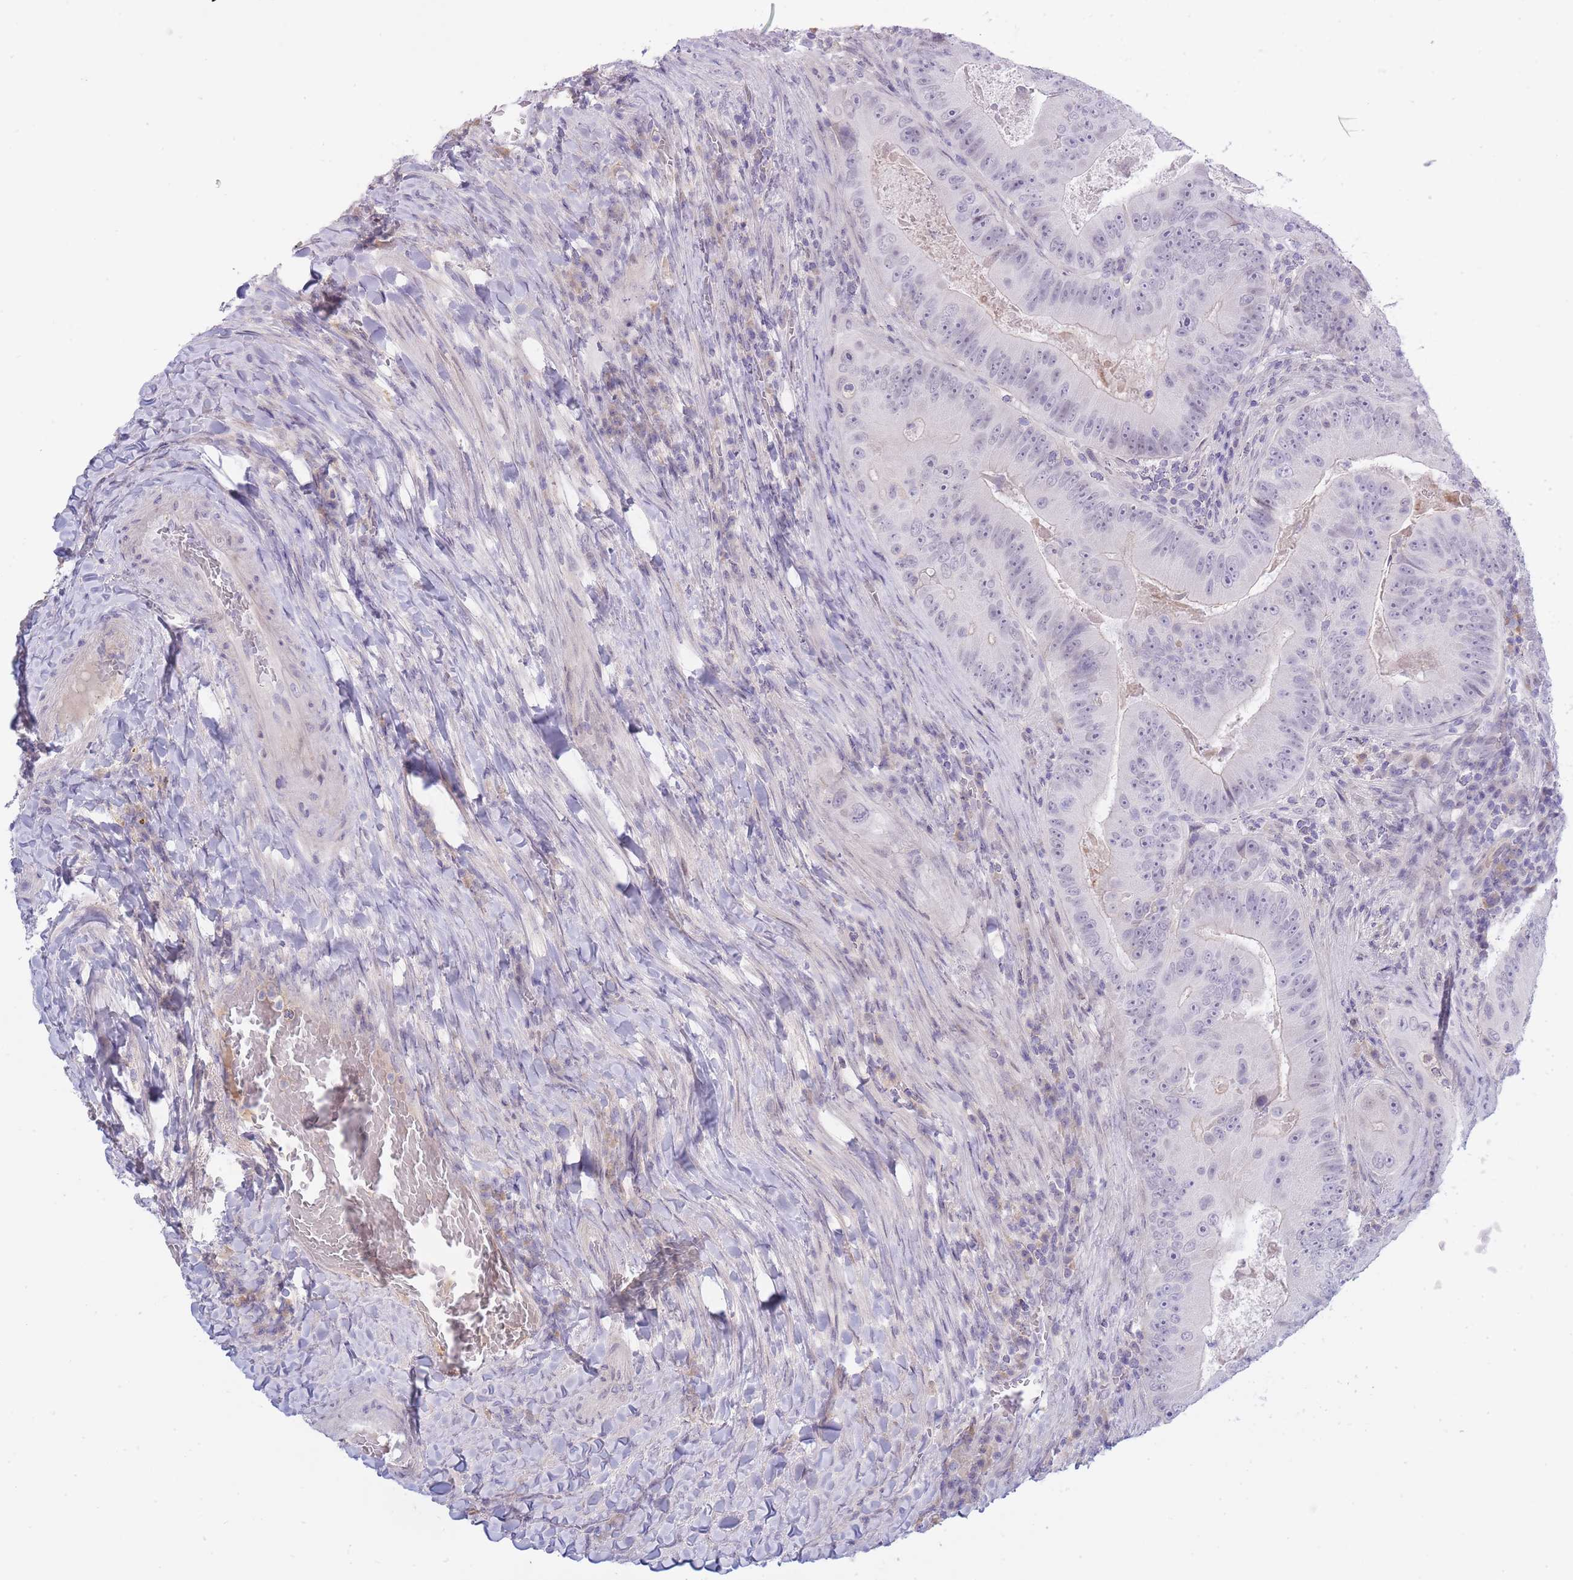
{"staining": {"intensity": "negative", "quantity": "none", "location": "none"}, "tissue": "colorectal cancer", "cell_type": "Tumor cells", "image_type": "cancer", "snomed": [{"axis": "morphology", "description": "Adenocarcinoma, NOS"}, {"axis": "topography", "description": "Colon"}], "caption": "This is a micrograph of immunohistochemistry (IHC) staining of colorectal adenocarcinoma, which shows no staining in tumor cells.", "gene": "PRR23B", "patient": {"sex": "female", "age": 86}}